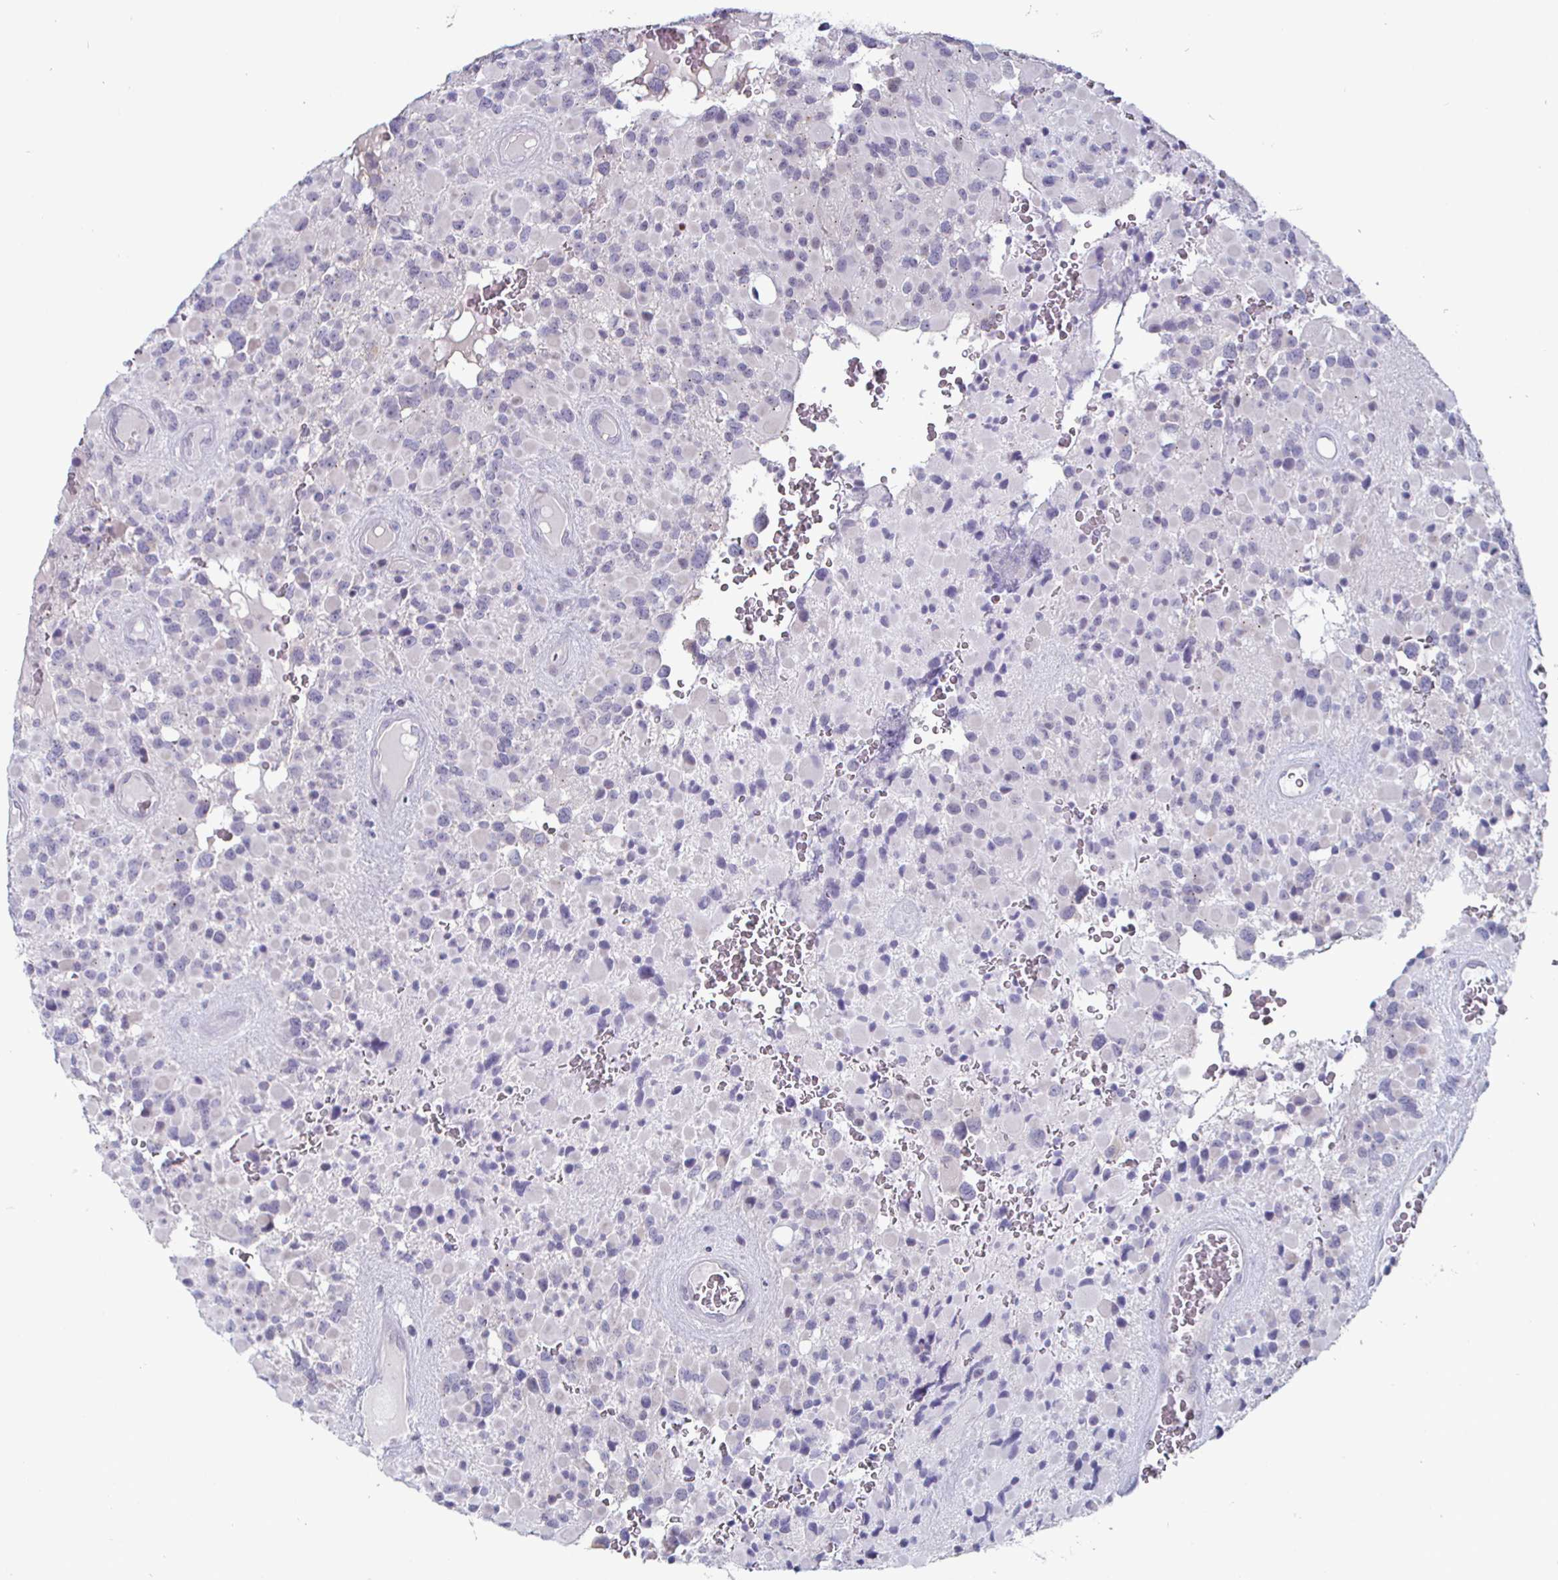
{"staining": {"intensity": "negative", "quantity": "none", "location": "none"}, "tissue": "glioma", "cell_type": "Tumor cells", "image_type": "cancer", "snomed": [{"axis": "morphology", "description": "Glioma, malignant, High grade"}, {"axis": "topography", "description": "Brain"}], "caption": "Histopathology image shows no significant protein staining in tumor cells of high-grade glioma (malignant).", "gene": "DMRTB1", "patient": {"sex": "female", "age": 40}}